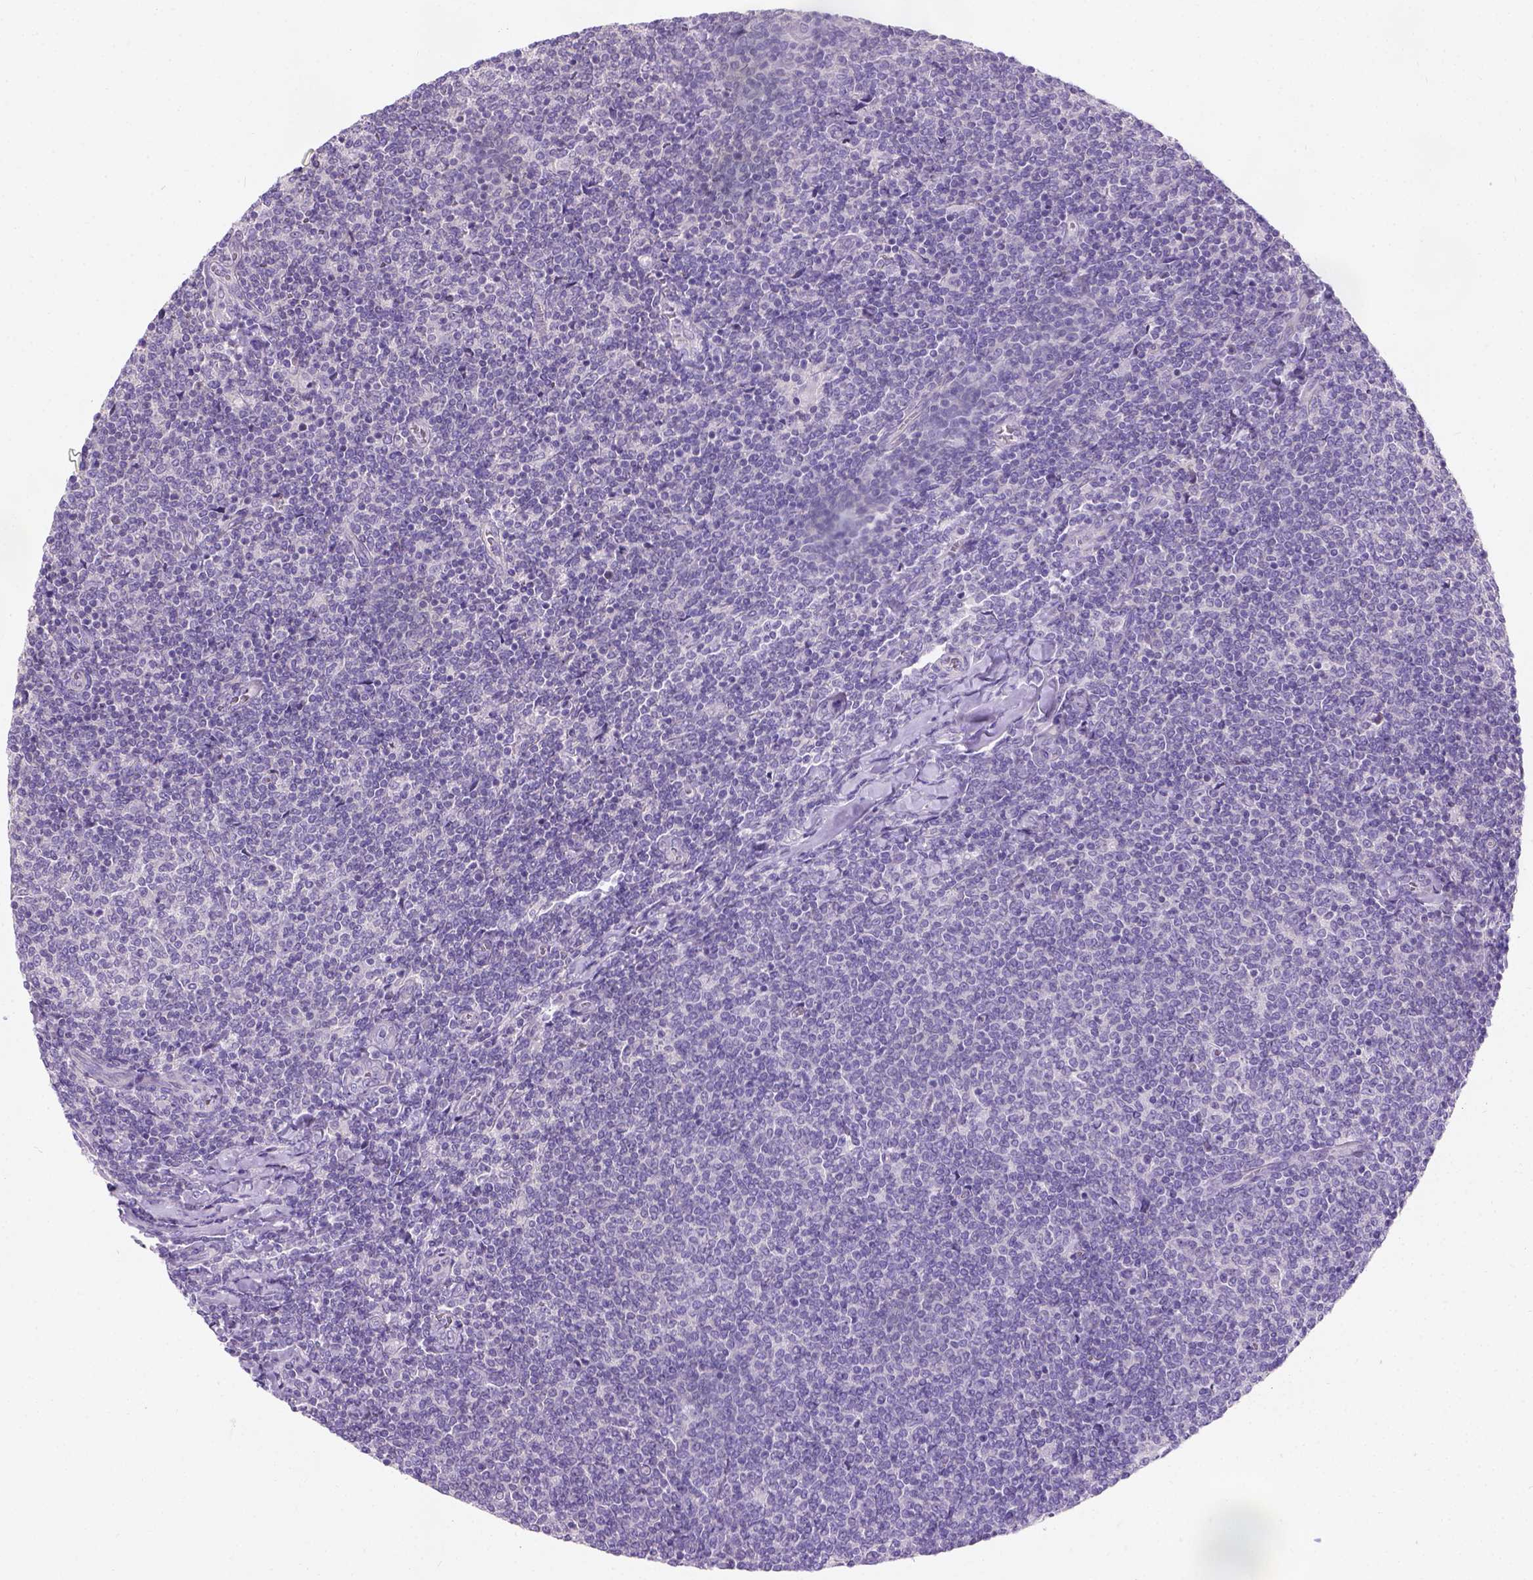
{"staining": {"intensity": "negative", "quantity": "none", "location": "none"}, "tissue": "lymphoma", "cell_type": "Tumor cells", "image_type": "cancer", "snomed": [{"axis": "morphology", "description": "Malignant lymphoma, non-Hodgkin's type, Low grade"}, {"axis": "topography", "description": "Lymph node"}], "caption": "Immunohistochemistry micrograph of human malignant lymphoma, non-Hodgkin's type (low-grade) stained for a protein (brown), which shows no expression in tumor cells. (DAB immunohistochemistry (IHC) with hematoxylin counter stain).", "gene": "C20orf144", "patient": {"sex": "male", "age": 52}}